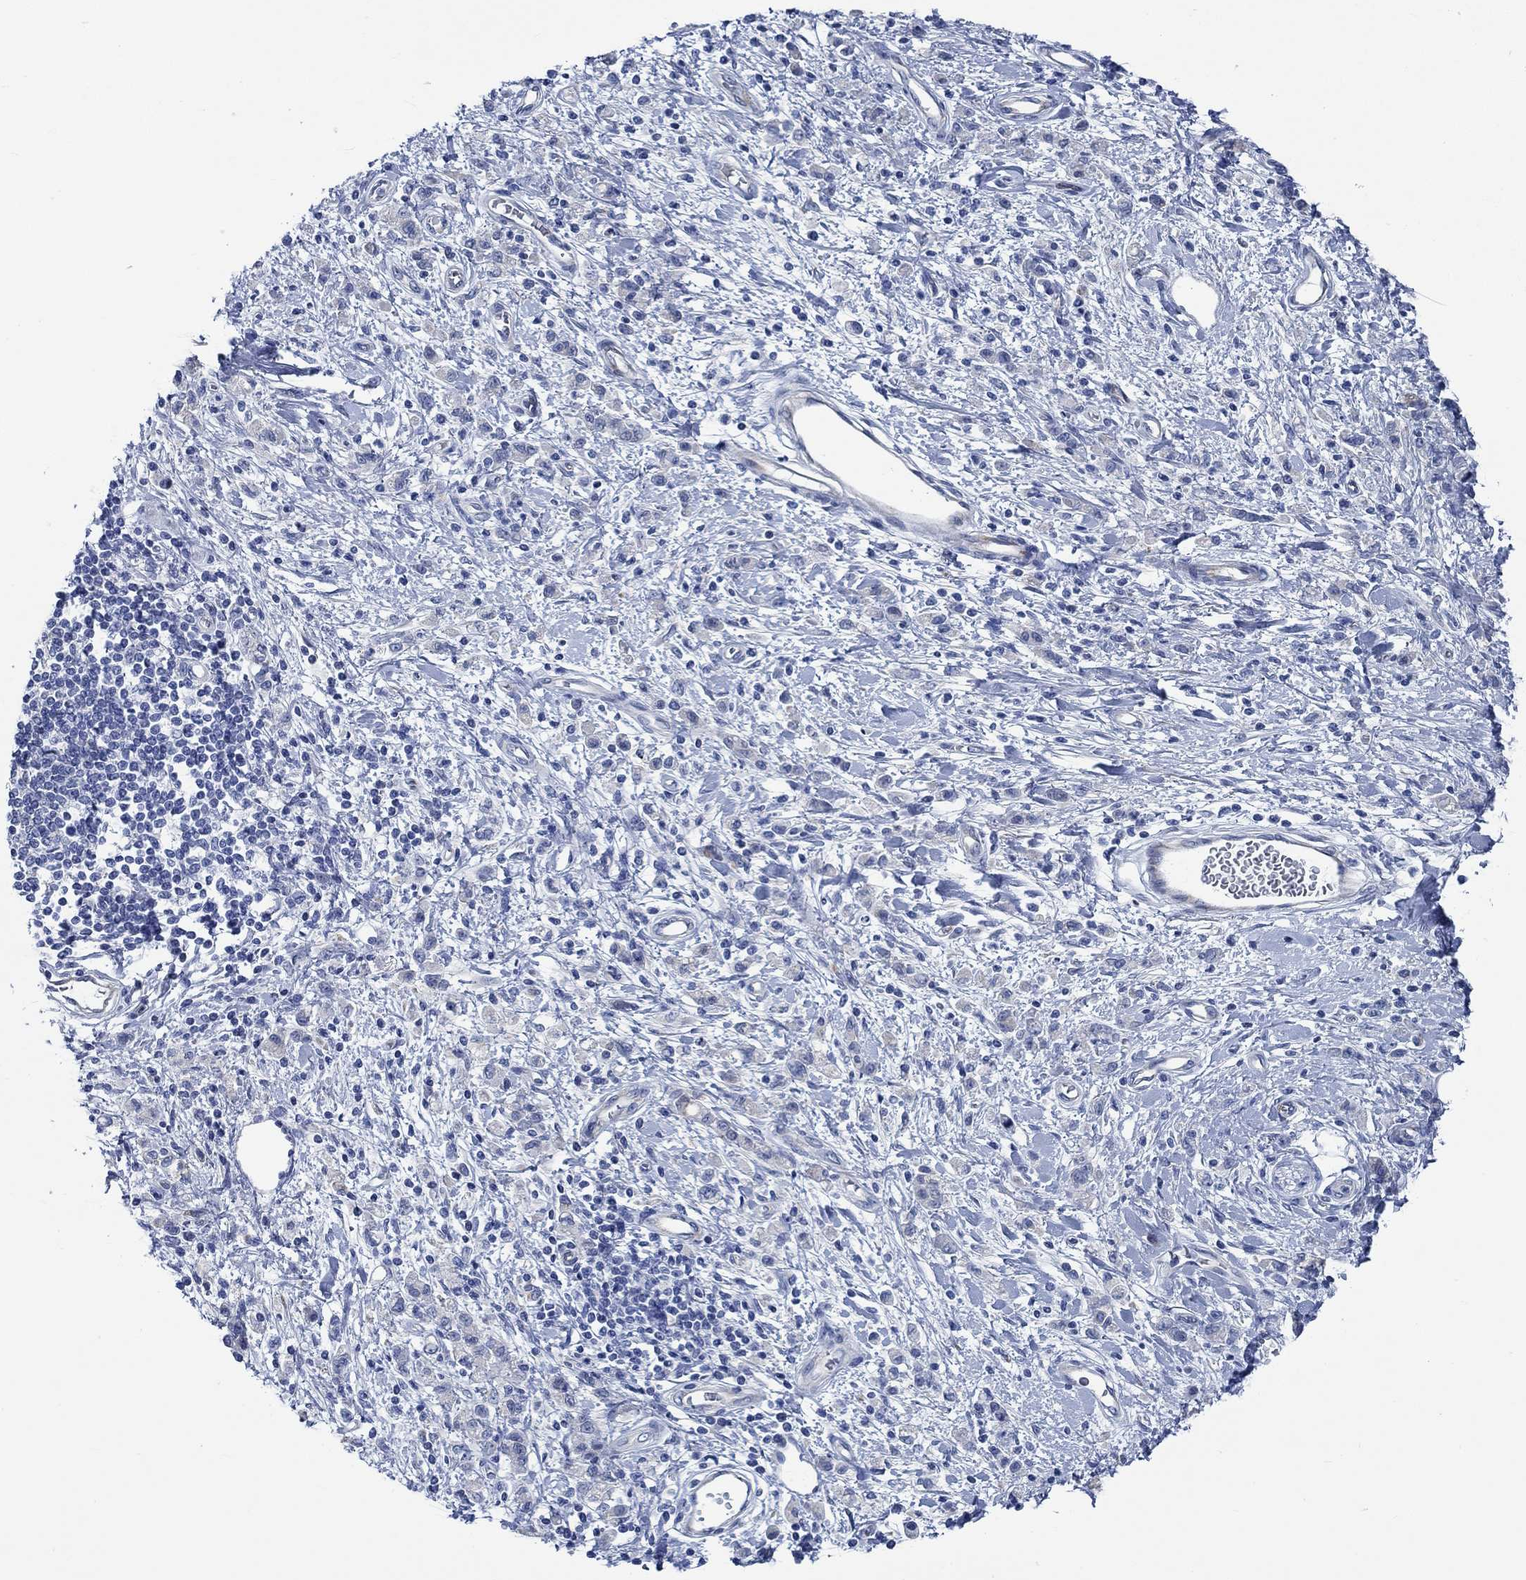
{"staining": {"intensity": "negative", "quantity": "none", "location": "none"}, "tissue": "stomach cancer", "cell_type": "Tumor cells", "image_type": "cancer", "snomed": [{"axis": "morphology", "description": "Adenocarcinoma, NOS"}, {"axis": "topography", "description": "Stomach"}], "caption": "Immunohistochemical staining of human stomach cancer (adenocarcinoma) demonstrates no significant staining in tumor cells. Nuclei are stained in blue.", "gene": "SVEP1", "patient": {"sex": "male", "age": 77}}